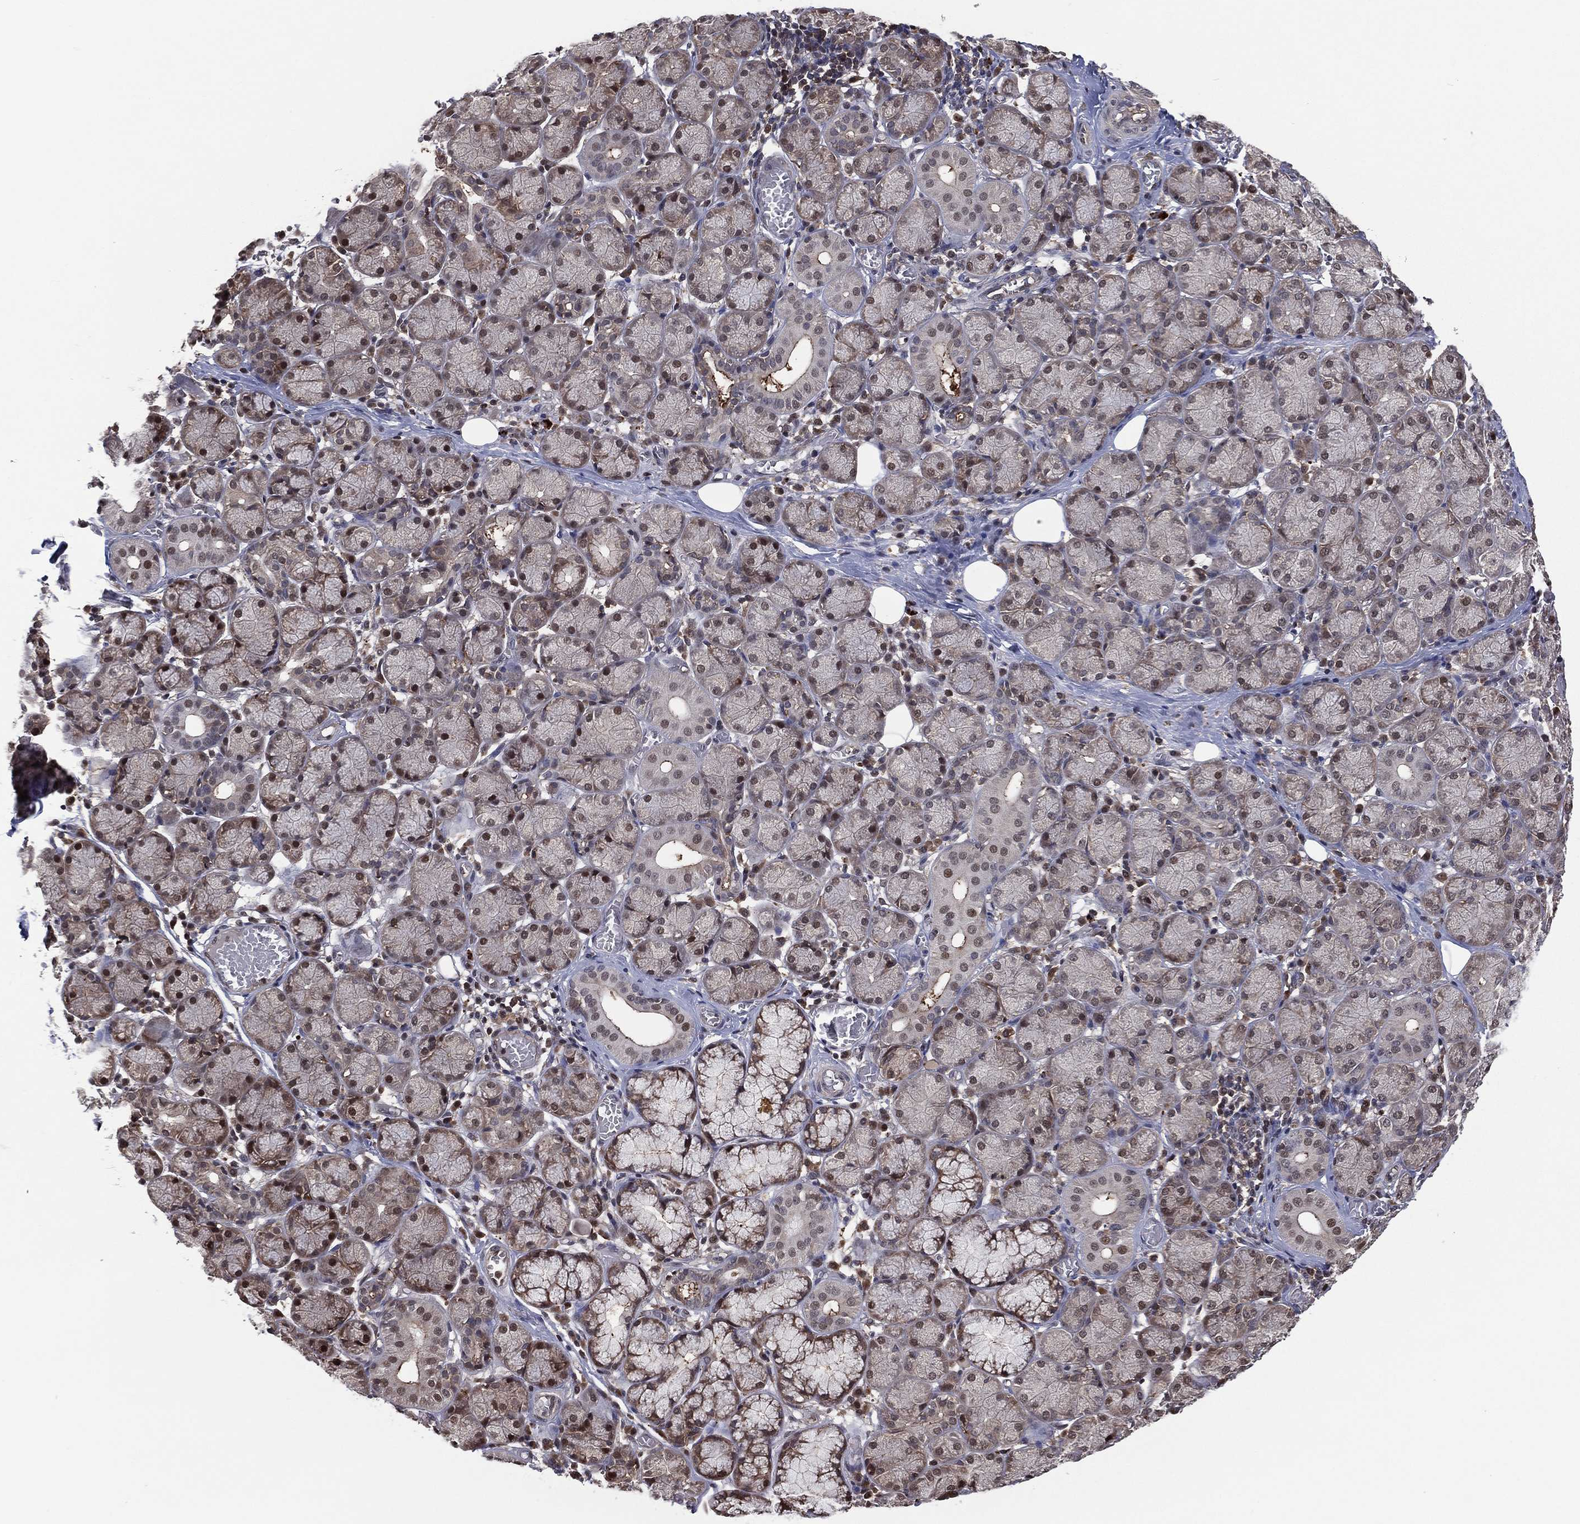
{"staining": {"intensity": "moderate", "quantity": "25%-75%", "location": "cytoplasmic/membranous,nuclear"}, "tissue": "salivary gland", "cell_type": "Glandular cells", "image_type": "normal", "snomed": [{"axis": "morphology", "description": "Normal tissue, NOS"}, {"axis": "topography", "description": "Salivary gland"}, {"axis": "topography", "description": "Peripheral nerve tissue"}], "caption": "Brown immunohistochemical staining in normal human salivary gland demonstrates moderate cytoplasmic/membranous,nuclear staining in approximately 25%-75% of glandular cells.", "gene": "ICOSLG", "patient": {"sex": "female", "age": 24}}